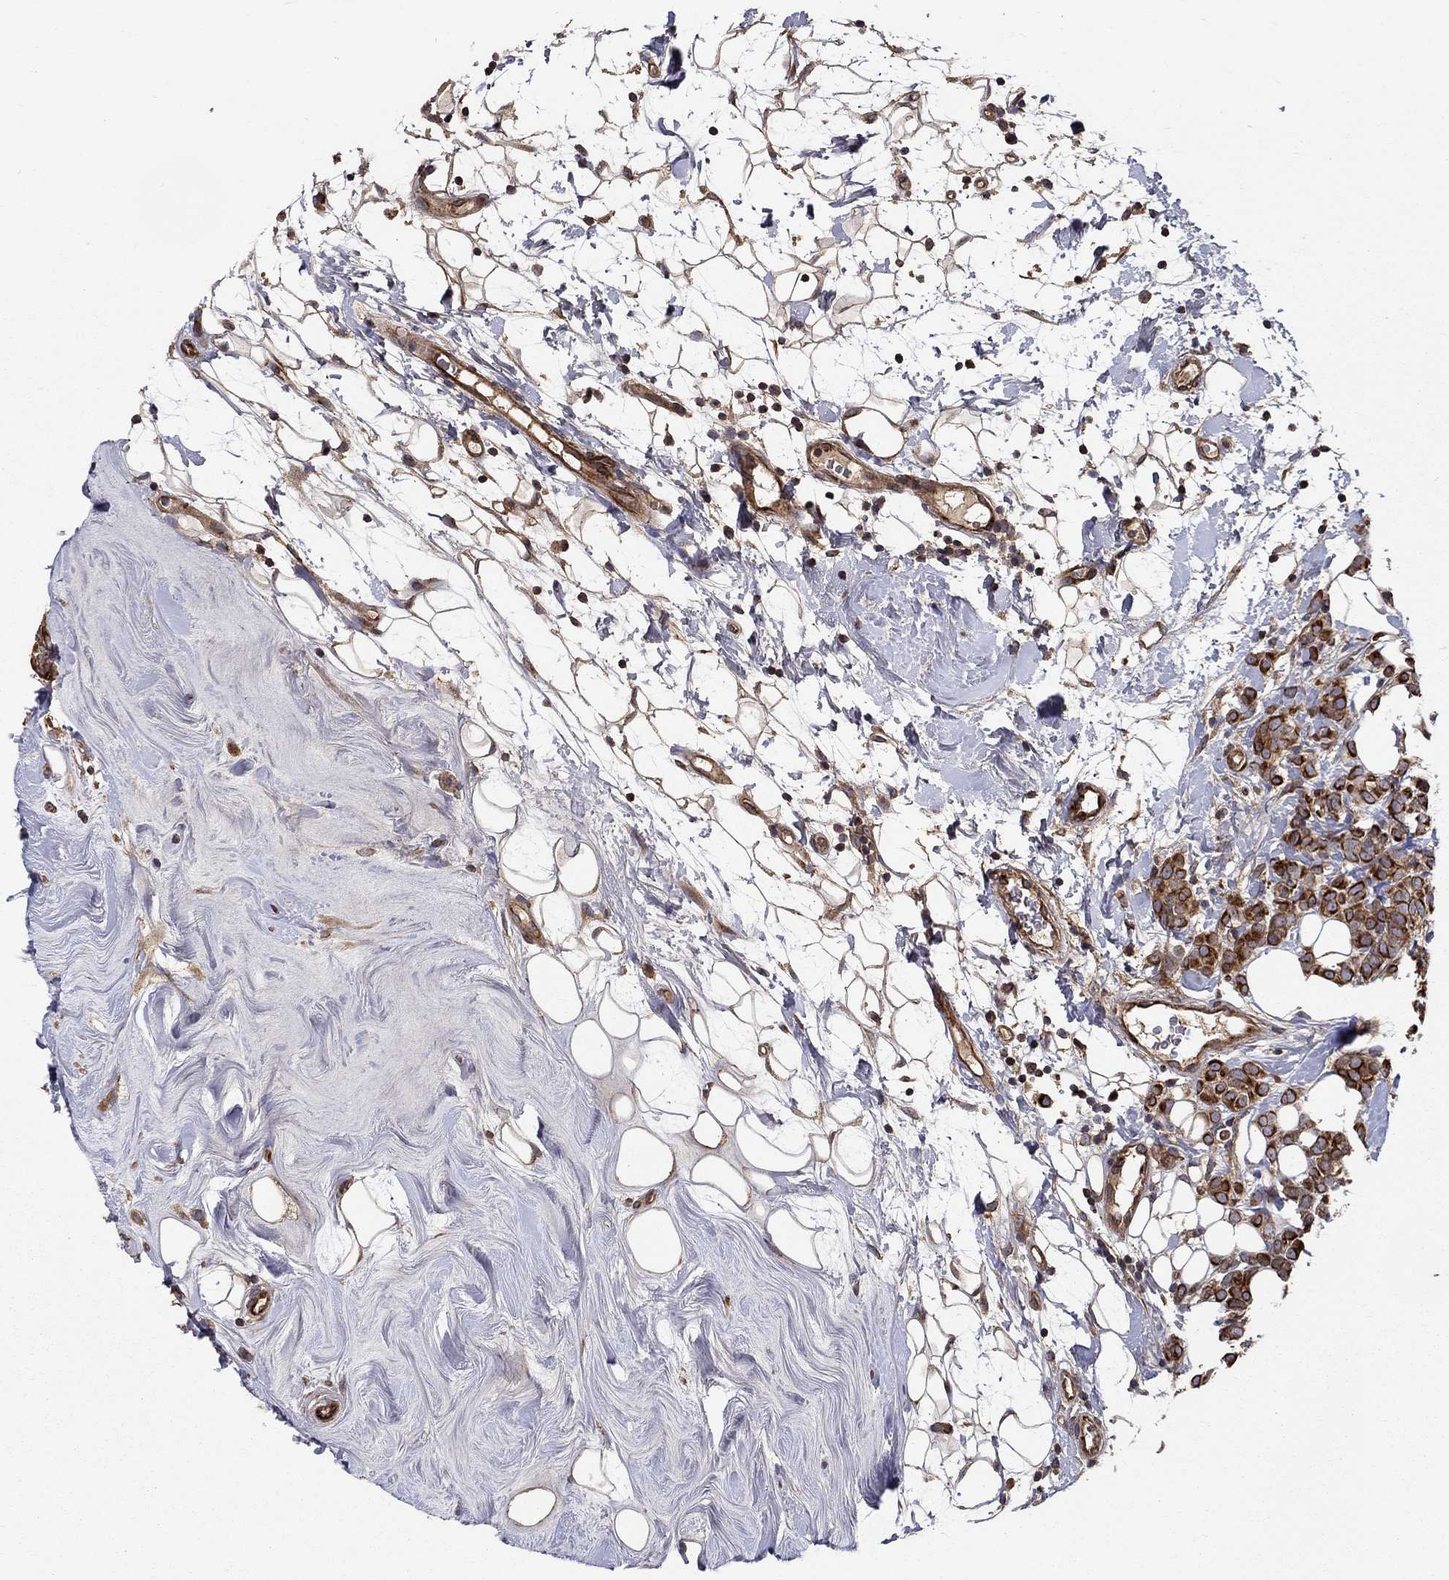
{"staining": {"intensity": "strong", "quantity": ">75%", "location": "cytoplasmic/membranous,nuclear"}, "tissue": "breast cancer", "cell_type": "Tumor cells", "image_type": "cancer", "snomed": [{"axis": "morphology", "description": "Lobular carcinoma"}, {"axis": "topography", "description": "Breast"}], "caption": "Breast lobular carcinoma was stained to show a protein in brown. There is high levels of strong cytoplasmic/membranous and nuclear expression in about >75% of tumor cells.", "gene": "BMERB1", "patient": {"sex": "female", "age": 49}}